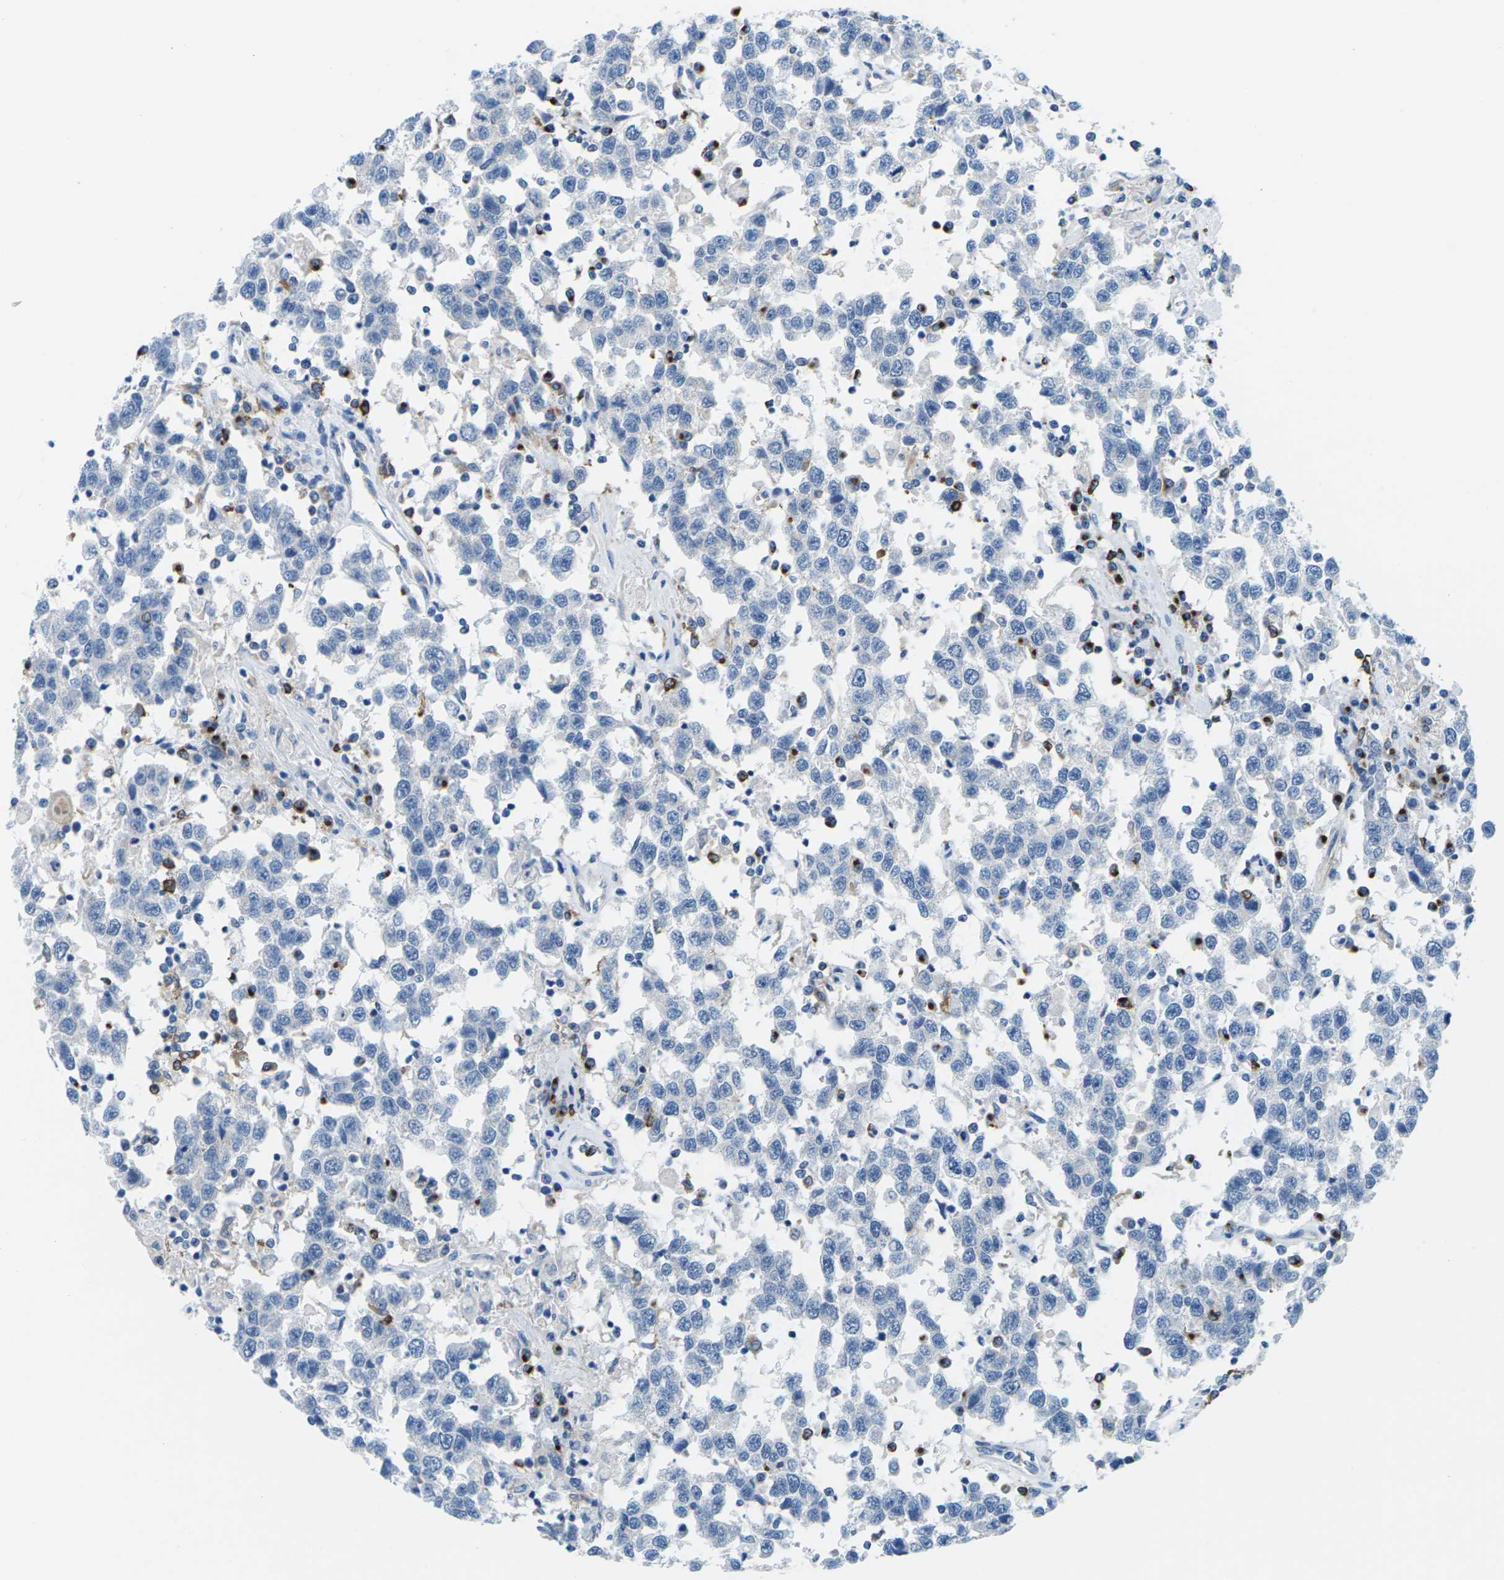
{"staining": {"intensity": "negative", "quantity": "none", "location": "none"}, "tissue": "testis cancer", "cell_type": "Tumor cells", "image_type": "cancer", "snomed": [{"axis": "morphology", "description": "Seminoma, NOS"}, {"axis": "topography", "description": "Testis"}], "caption": "This histopathology image is of seminoma (testis) stained with immunohistochemistry to label a protein in brown with the nuclei are counter-stained blue. There is no expression in tumor cells.", "gene": "SYNGR2", "patient": {"sex": "male", "age": 41}}